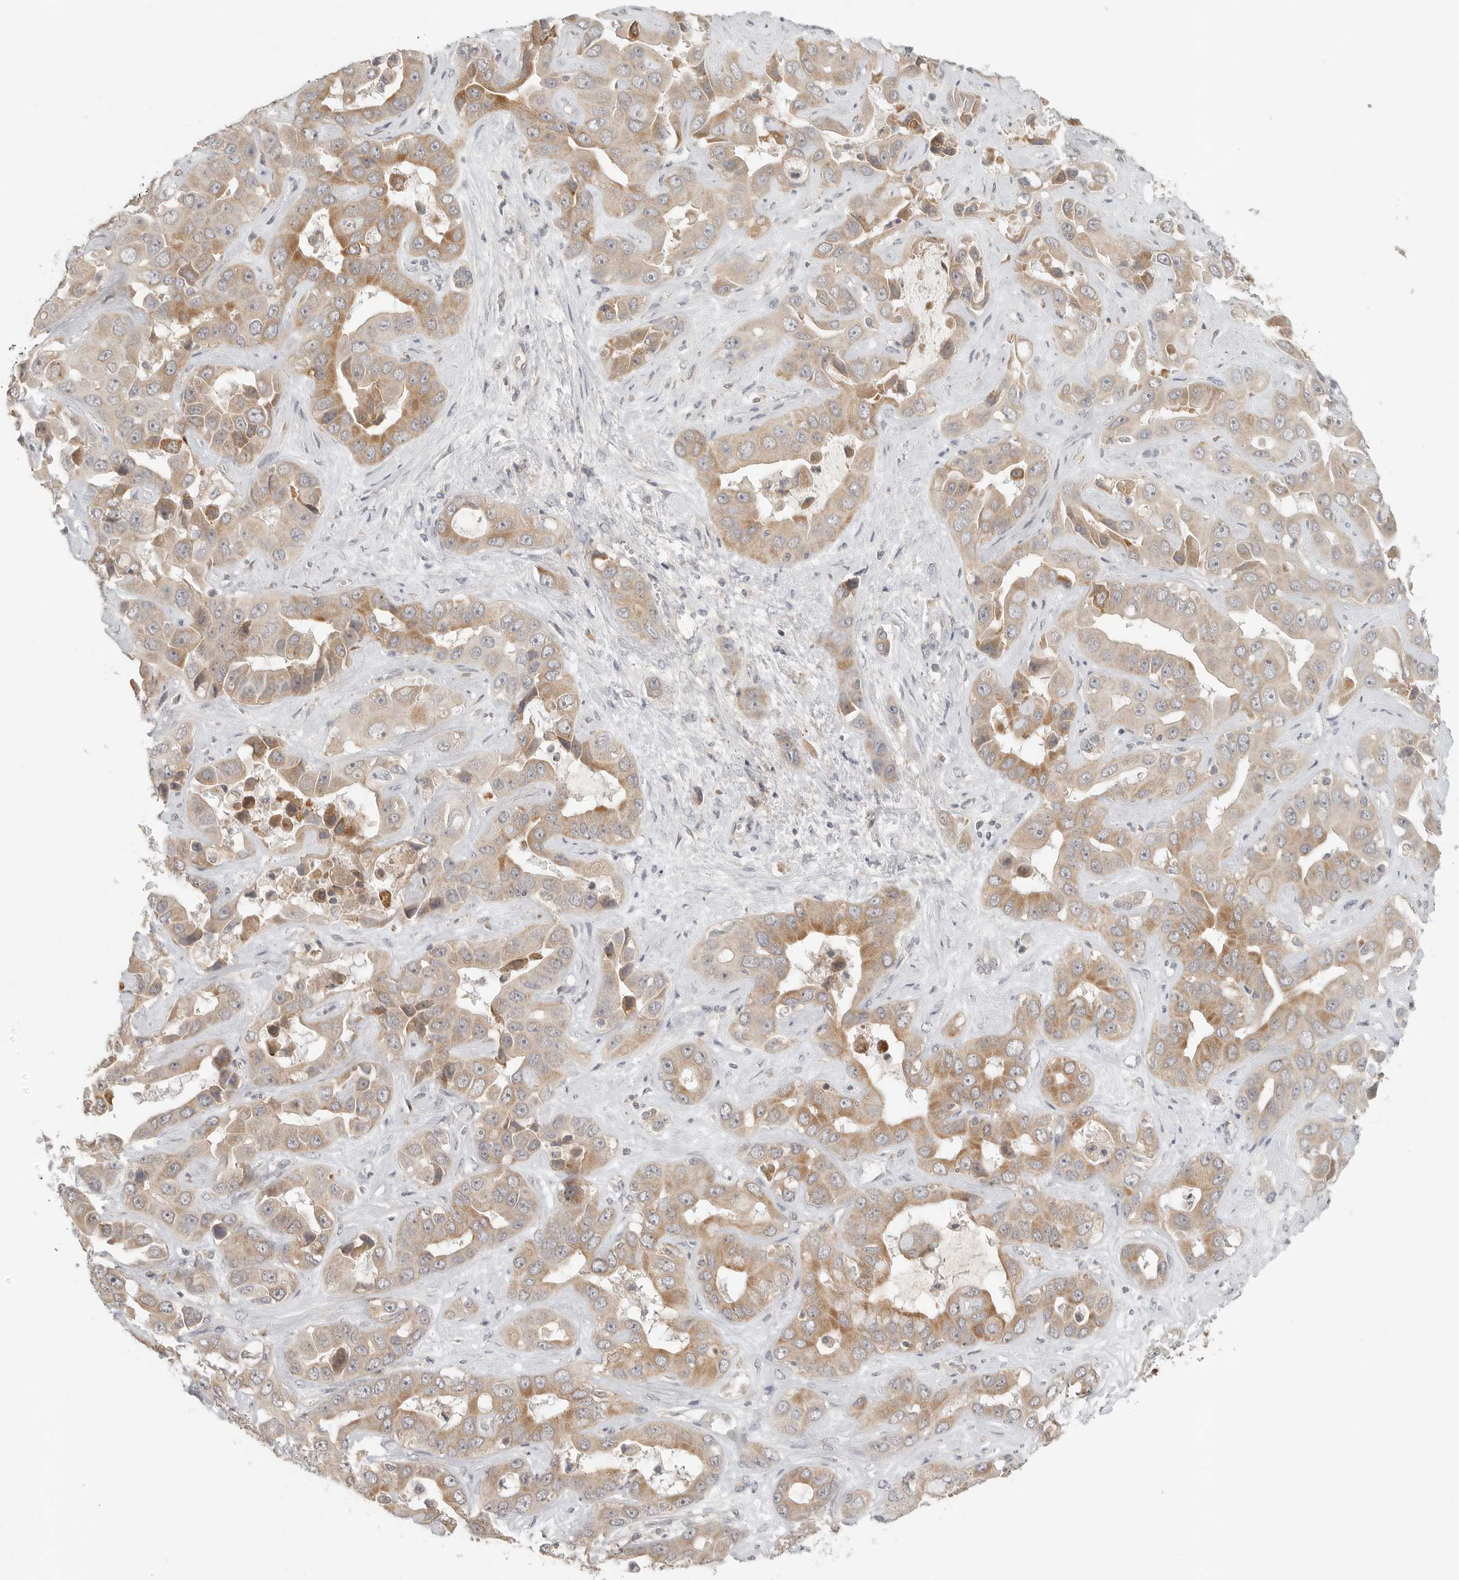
{"staining": {"intensity": "moderate", "quantity": "25%-75%", "location": "cytoplasmic/membranous"}, "tissue": "liver cancer", "cell_type": "Tumor cells", "image_type": "cancer", "snomed": [{"axis": "morphology", "description": "Cholangiocarcinoma"}, {"axis": "topography", "description": "Liver"}], "caption": "Human cholangiocarcinoma (liver) stained with a brown dye exhibits moderate cytoplasmic/membranous positive expression in approximately 25%-75% of tumor cells.", "gene": "SLC25A36", "patient": {"sex": "female", "age": 52}}